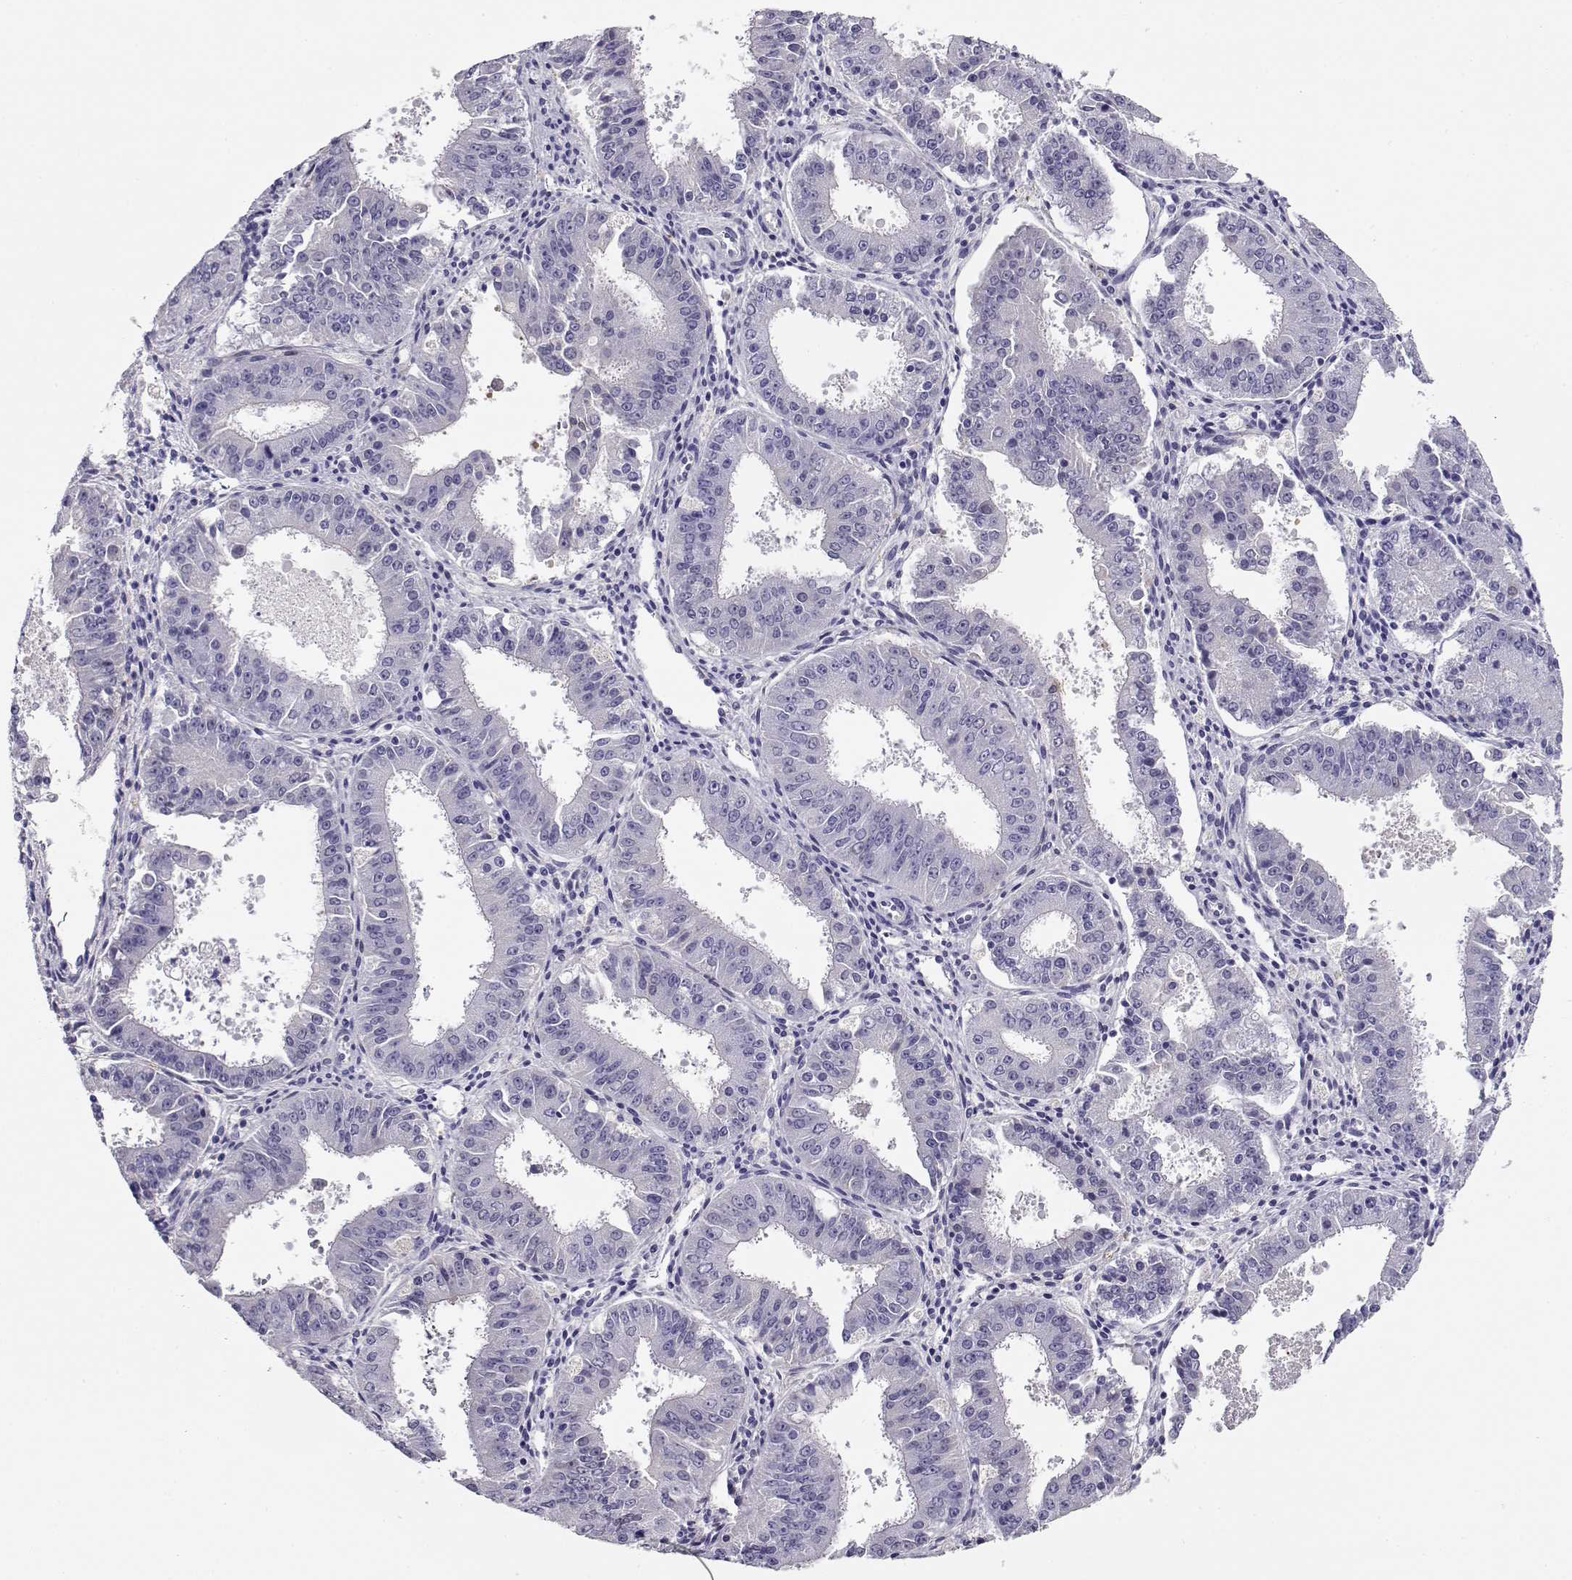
{"staining": {"intensity": "negative", "quantity": "none", "location": "none"}, "tissue": "ovarian cancer", "cell_type": "Tumor cells", "image_type": "cancer", "snomed": [{"axis": "morphology", "description": "Carcinoma, endometroid"}, {"axis": "topography", "description": "Ovary"}], "caption": "Immunohistochemistry (IHC) micrograph of ovarian cancer (endometroid carcinoma) stained for a protein (brown), which exhibits no staining in tumor cells. (Brightfield microscopy of DAB immunohistochemistry at high magnification).", "gene": "CRX", "patient": {"sex": "female", "age": 42}}